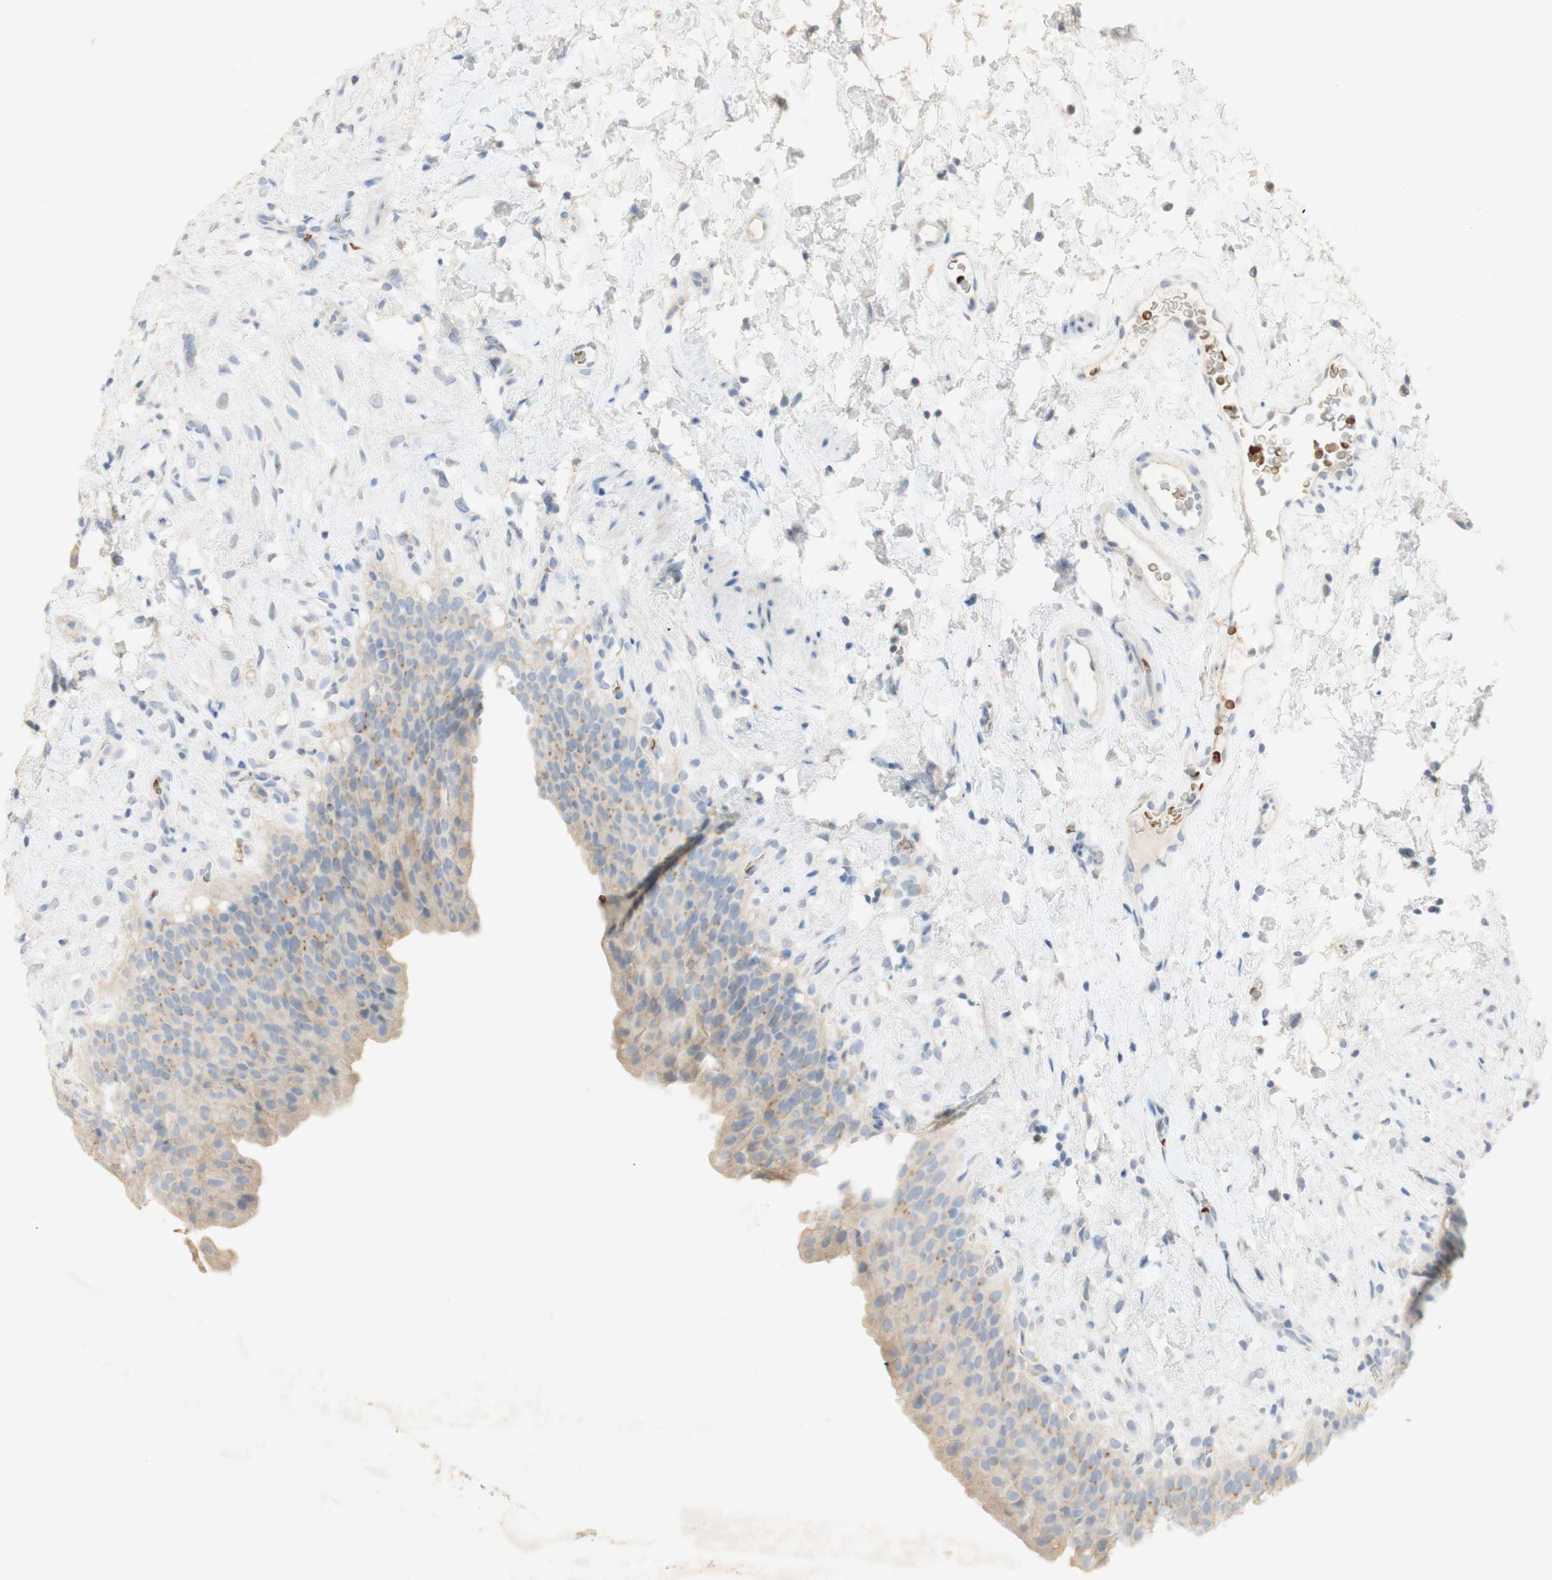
{"staining": {"intensity": "weak", "quantity": "25%-75%", "location": "cytoplasmic/membranous"}, "tissue": "urinary bladder", "cell_type": "Urothelial cells", "image_type": "normal", "snomed": [{"axis": "morphology", "description": "Normal tissue, NOS"}, {"axis": "topography", "description": "Urinary bladder"}], "caption": "Human urinary bladder stained with a brown dye exhibits weak cytoplasmic/membranous positive staining in about 25%-75% of urothelial cells.", "gene": "EPO", "patient": {"sex": "female", "age": 79}}